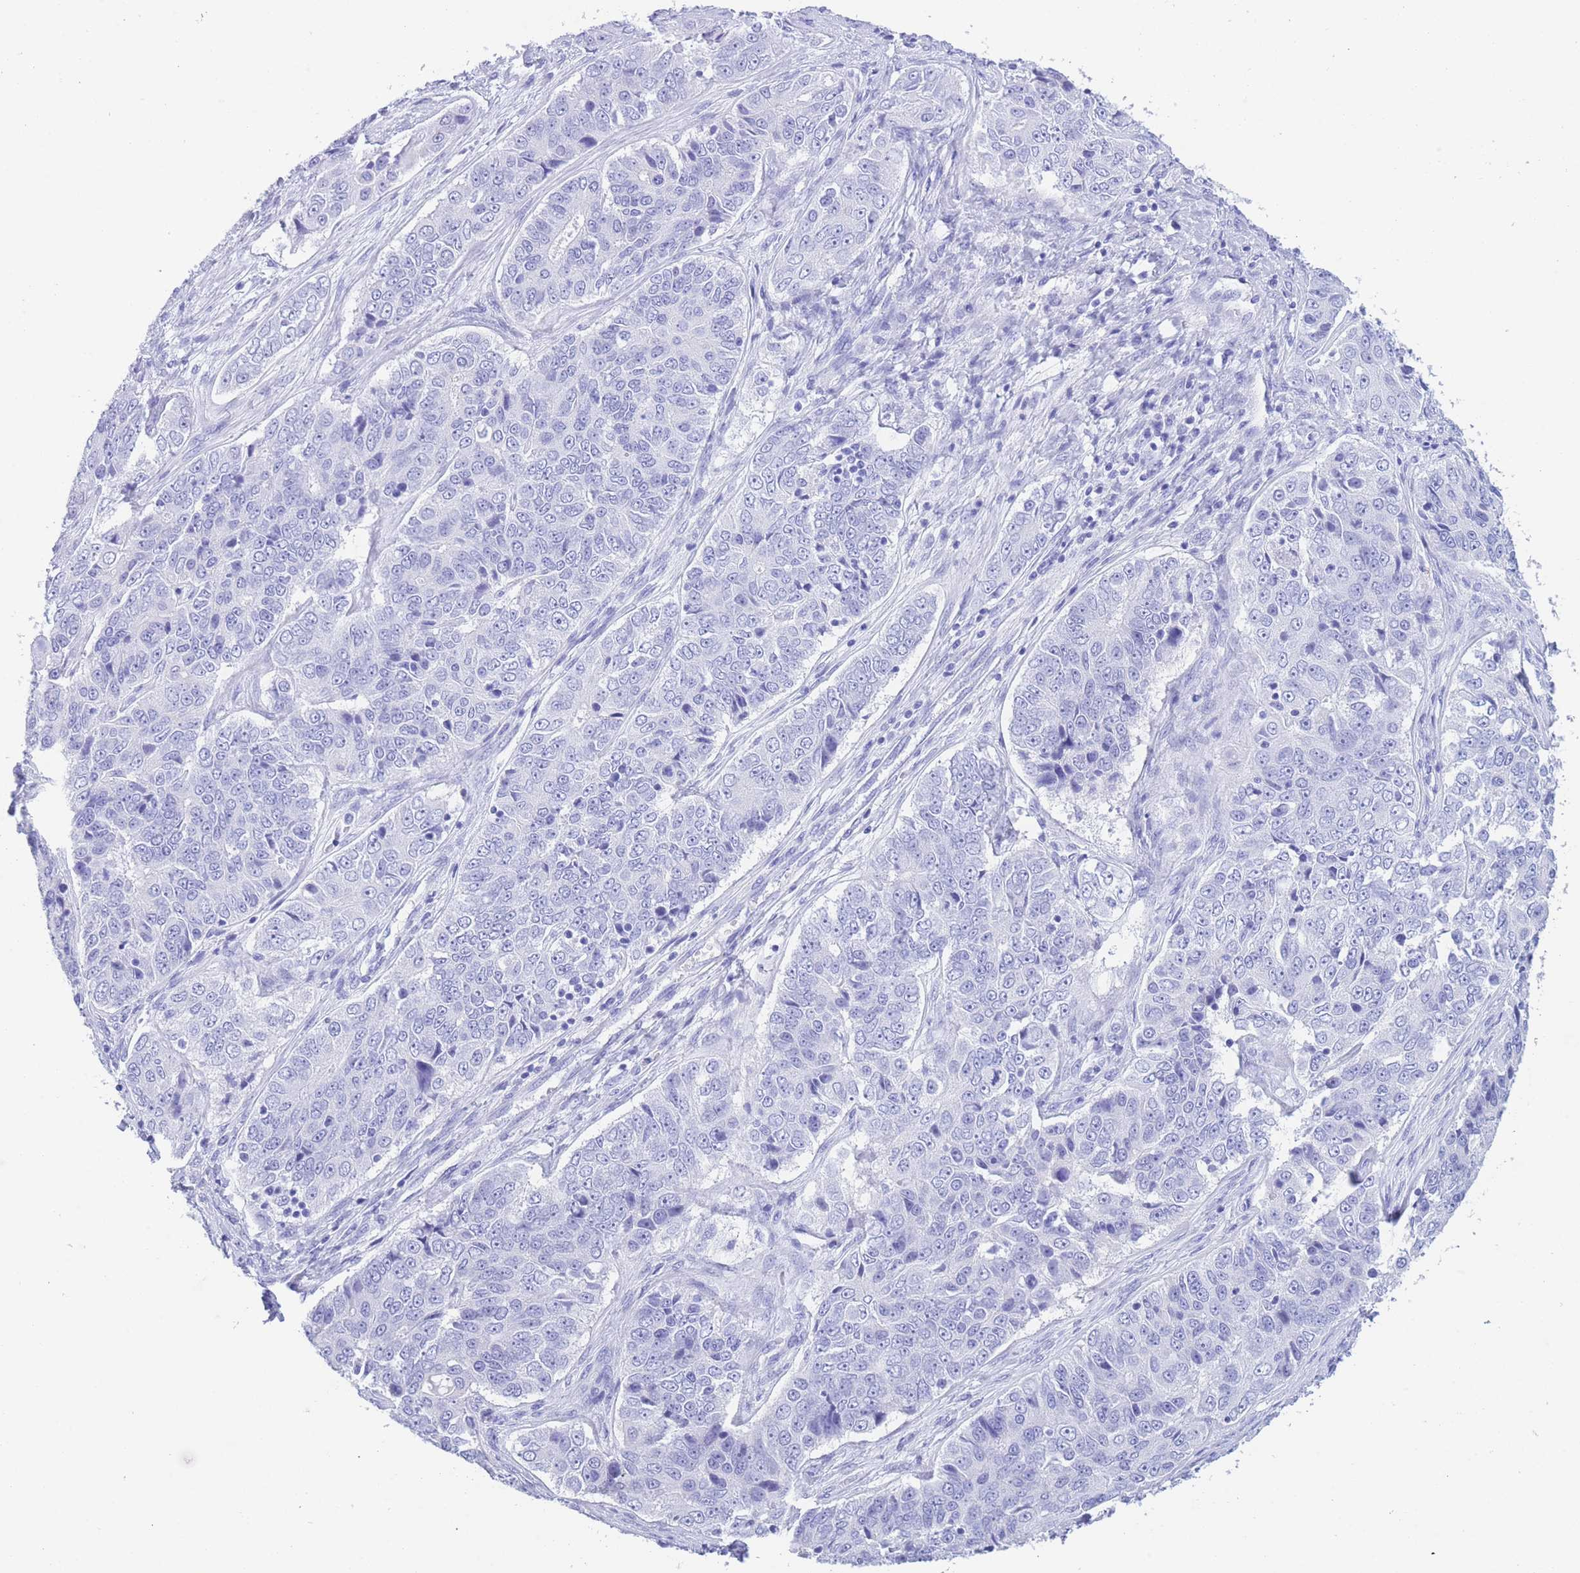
{"staining": {"intensity": "negative", "quantity": "none", "location": "none"}, "tissue": "ovarian cancer", "cell_type": "Tumor cells", "image_type": "cancer", "snomed": [{"axis": "morphology", "description": "Carcinoma, endometroid"}, {"axis": "topography", "description": "Ovary"}], "caption": "Ovarian endometroid carcinoma was stained to show a protein in brown. There is no significant staining in tumor cells. Nuclei are stained in blue.", "gene": "SLCO1B3", "patient": {"sex": "female", "age": 51}}